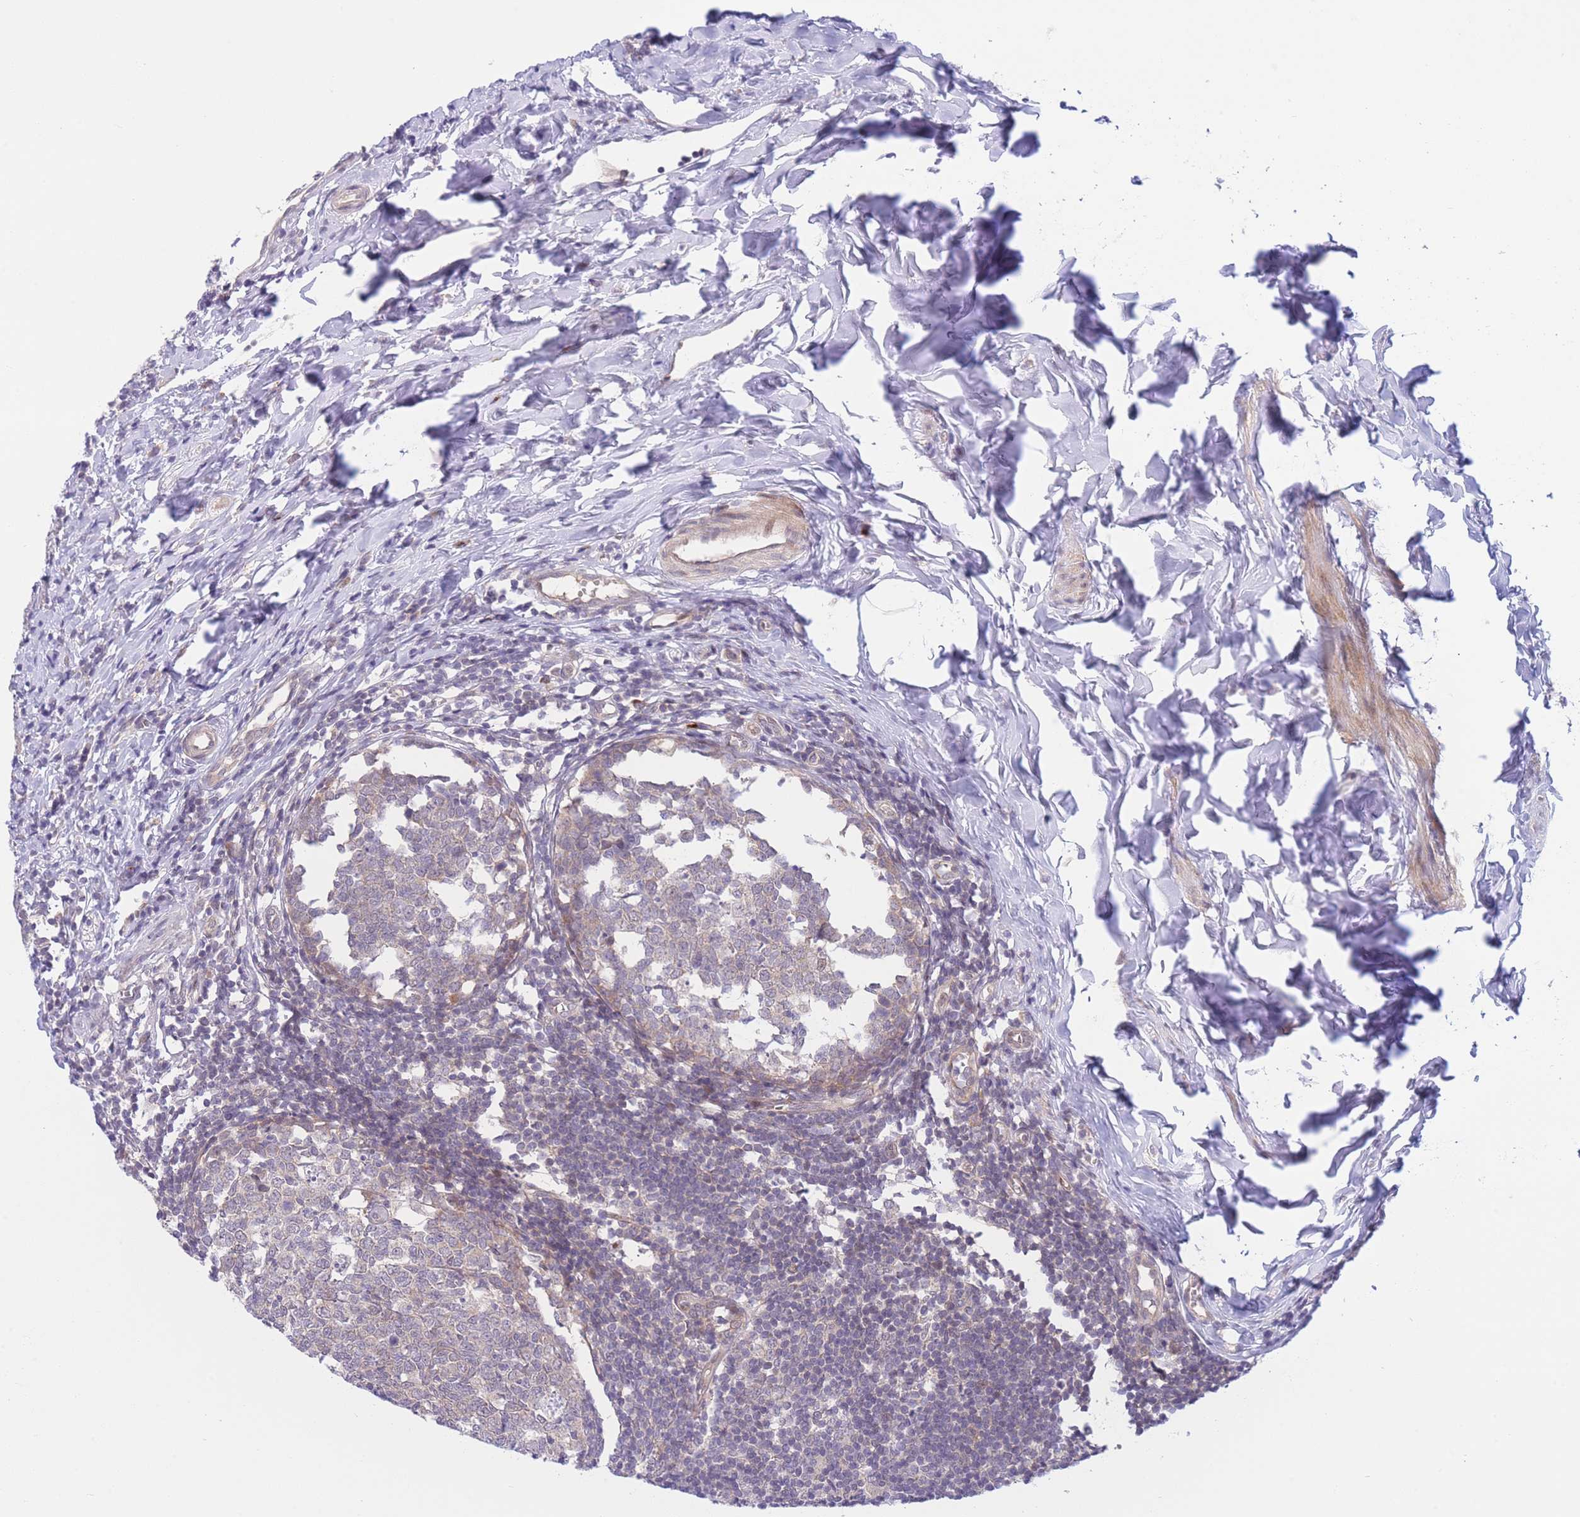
{"staining": {"intensity": "weak", "quantity": ">75%", "location": "cytoplasmic/membranous"}, "tissue": "appendix", "cell_type": "Glandular cells", "image_type": "normal", "snomed": [{"axis": "morphology", "description": "Normal tissue, NOS"}, {"axis": "topography", "description": "Appendix"}], "caption": "Weak cytoplasmic/membranous positivity for a protein is identified in about >75% of glandular cells of benign appendix using immunohistochemistry.", "gene": "CDC25B", "patient": {"sex": "male", "age": 14}}